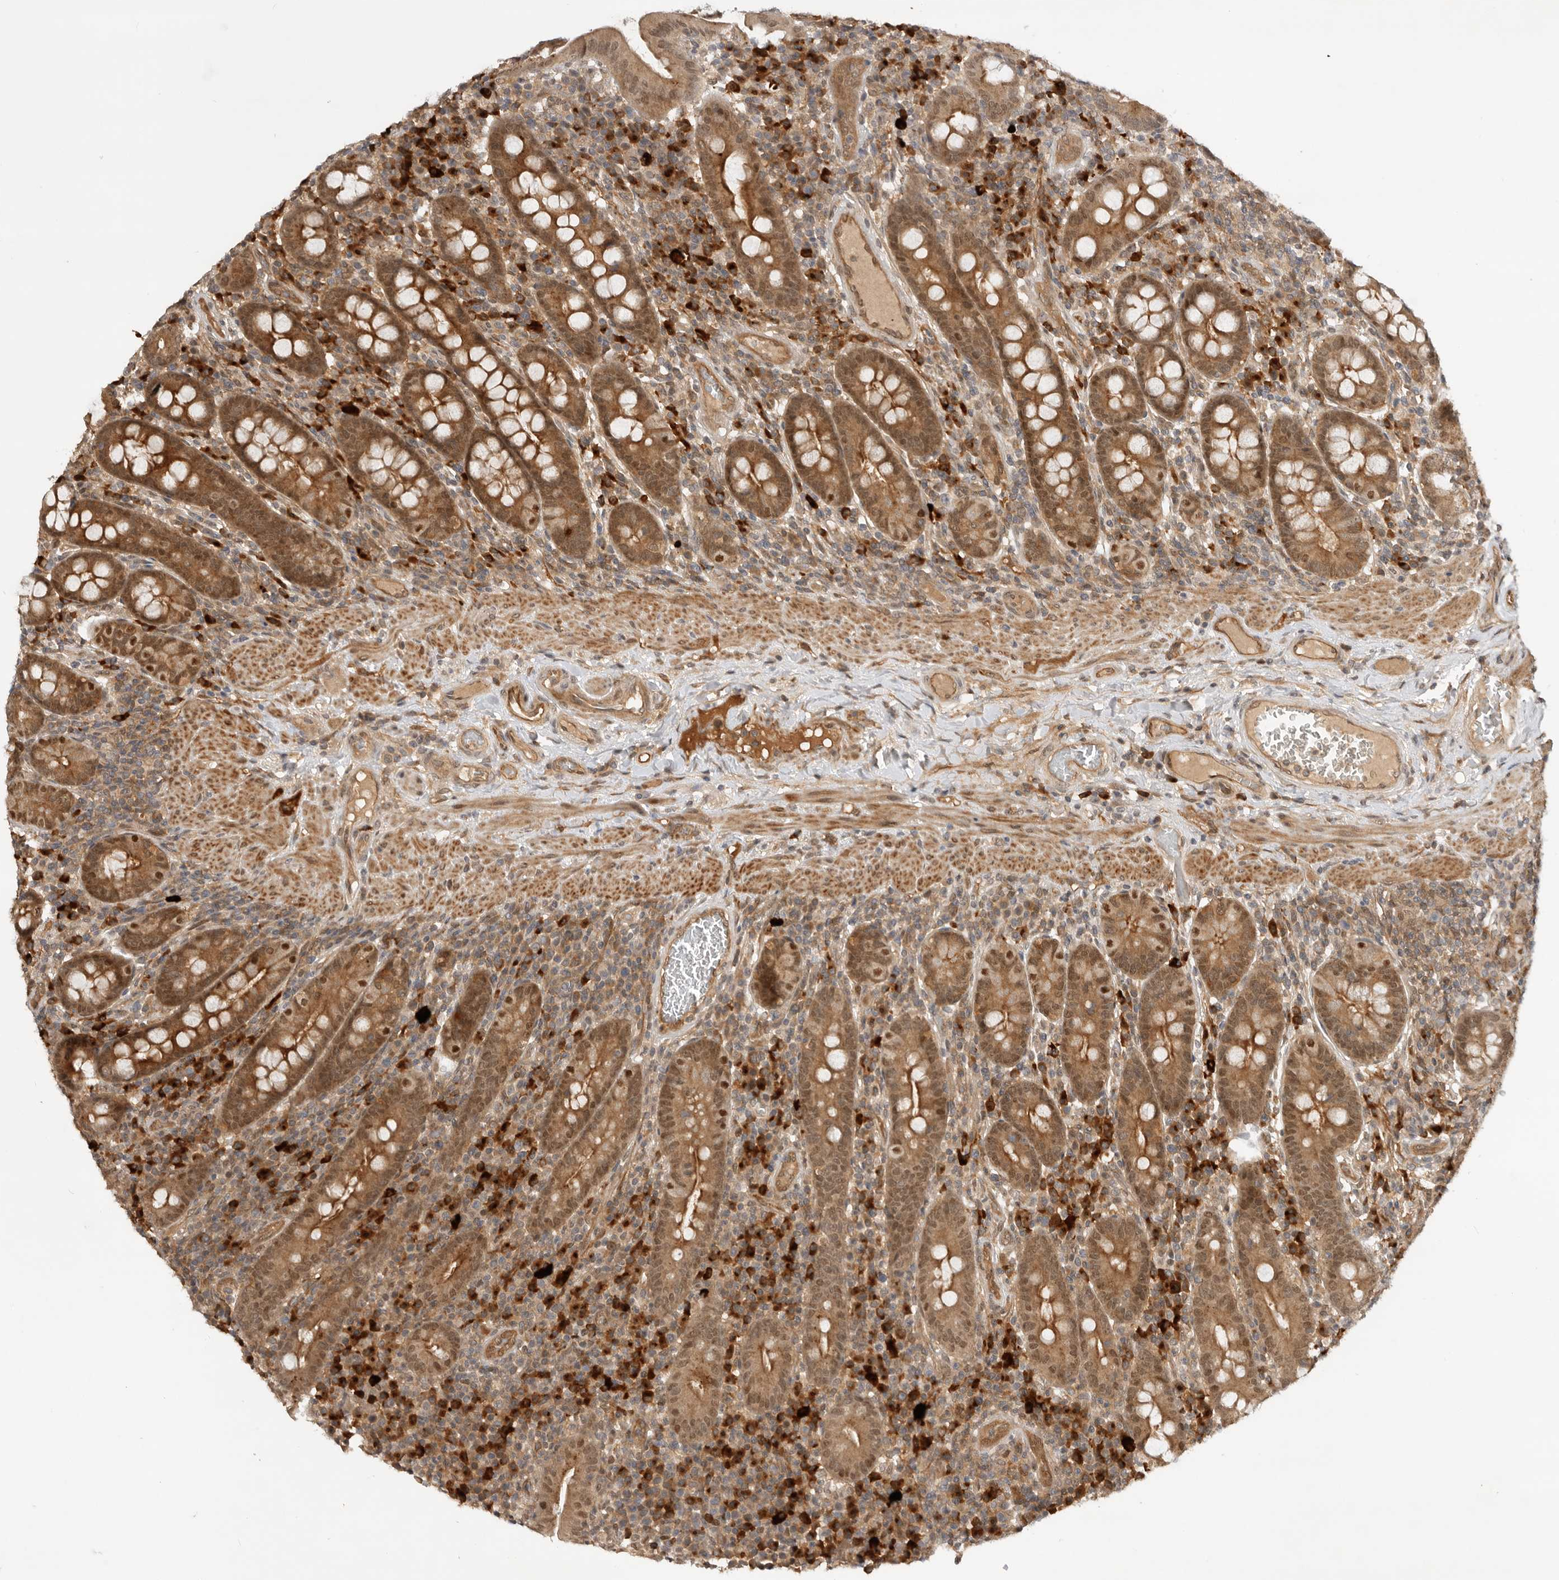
{"staining": {"intensity": "moderate", "quantity": ">75%", "location": "cytoplasmic/membranous"}, "tissue": "duodenum", "cell_type": "Glandular cells", "image_type": "normal", "snomed": [{"axis": "morphology", "description": "Normal tissue, NOS"}, {"axis": "morphology", "description": "Adenocarcinoma, NOS"}, {"axis": "topography", "description": "Pancreas"}, {"axis": "topography", "description": "Duodenum"}], "caption": "Moderate cytoplasmic/membranous positivity for a protein is identified in approximately >75% of glandular cells of normal duodenum using IHC.", "gene": "DCAF8", "patient": {"sex": "male", "age": 50}}